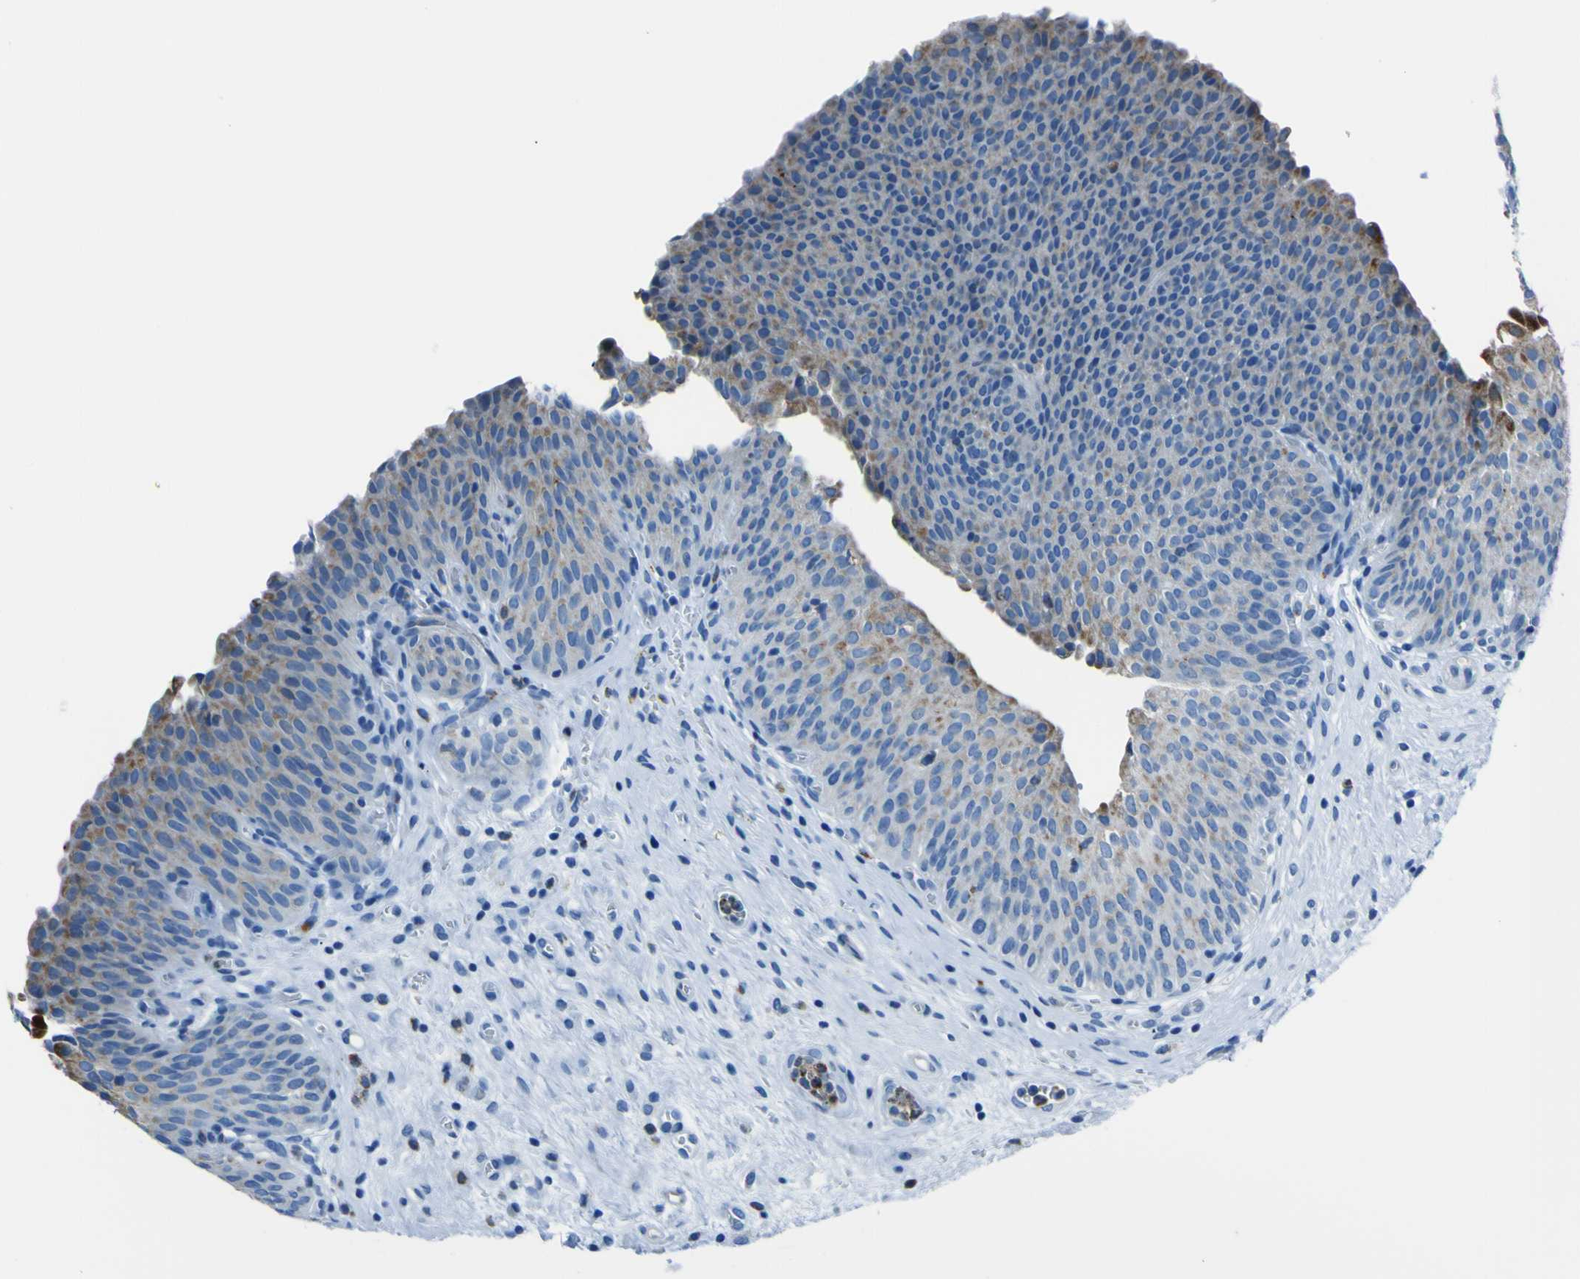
{"staining": {"intensity": "weak", "quantity": "25%-75%", "location": "cytoplasmic/membranous"}, "tissue": "urinary bladder", "cell_type": "Urothelial cells", "image_type": "normal", "snomed": [{"axis": "morphology", "description": "Normal tissue, NOS"}, {"axis": "morphology", "description": "Dysplasia, NOS"}, {"axis": "topography", "description": "Urinary bladder"}], "caption": "Normal urinary bladder reveals weak cytoplasmic/membranous staining in about 25%-75% of urothelial cells, visualized by immunohistochemistry. The protein of interest is stained brown, and the nuclei are stained in blue (DAB (3,3'-diaminobenzidine) IHC with brightfield microscopy, high magnification).", "gene": "ACSL1", "patient": {"sex": "male", "age": 35}}